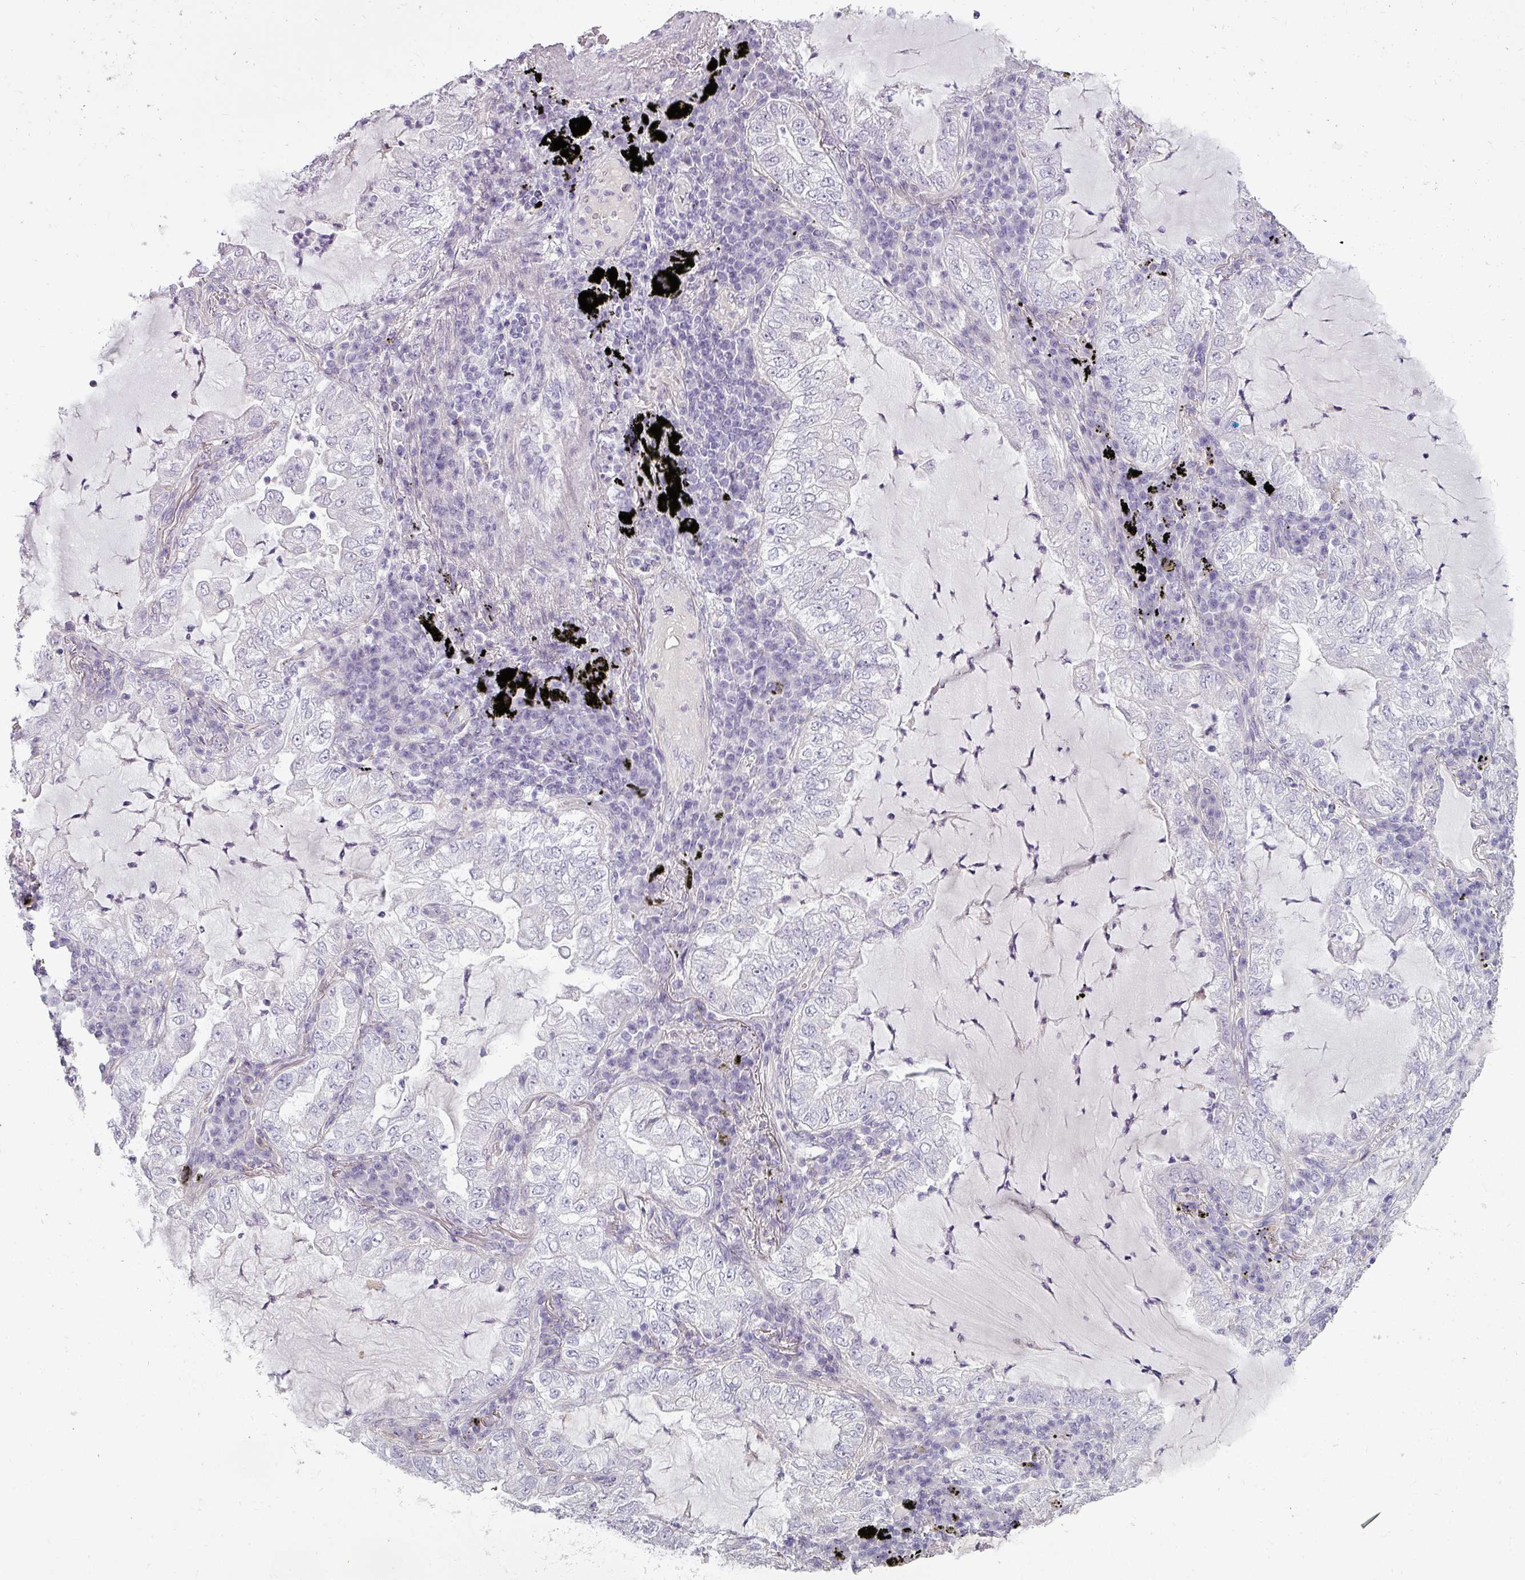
{"staining": {"intensity": "negative", "quantity": "none", "location": "none"}, "tissue": "lung cancer", "cell_type": "Tumor cells", "image_type": "cancer", "snomed": [{"axis": "morphology", "description": "Adenocarcinoma, NOS"}, {"axis": "topography", "description": "Lung"}], "caption": "Immunohistochemical staining of human adenocarcinoma (lung) displays no significant expression in tumor cells.", "gene": "ASB1", "patient": {"sex": "female", "age": 73}}